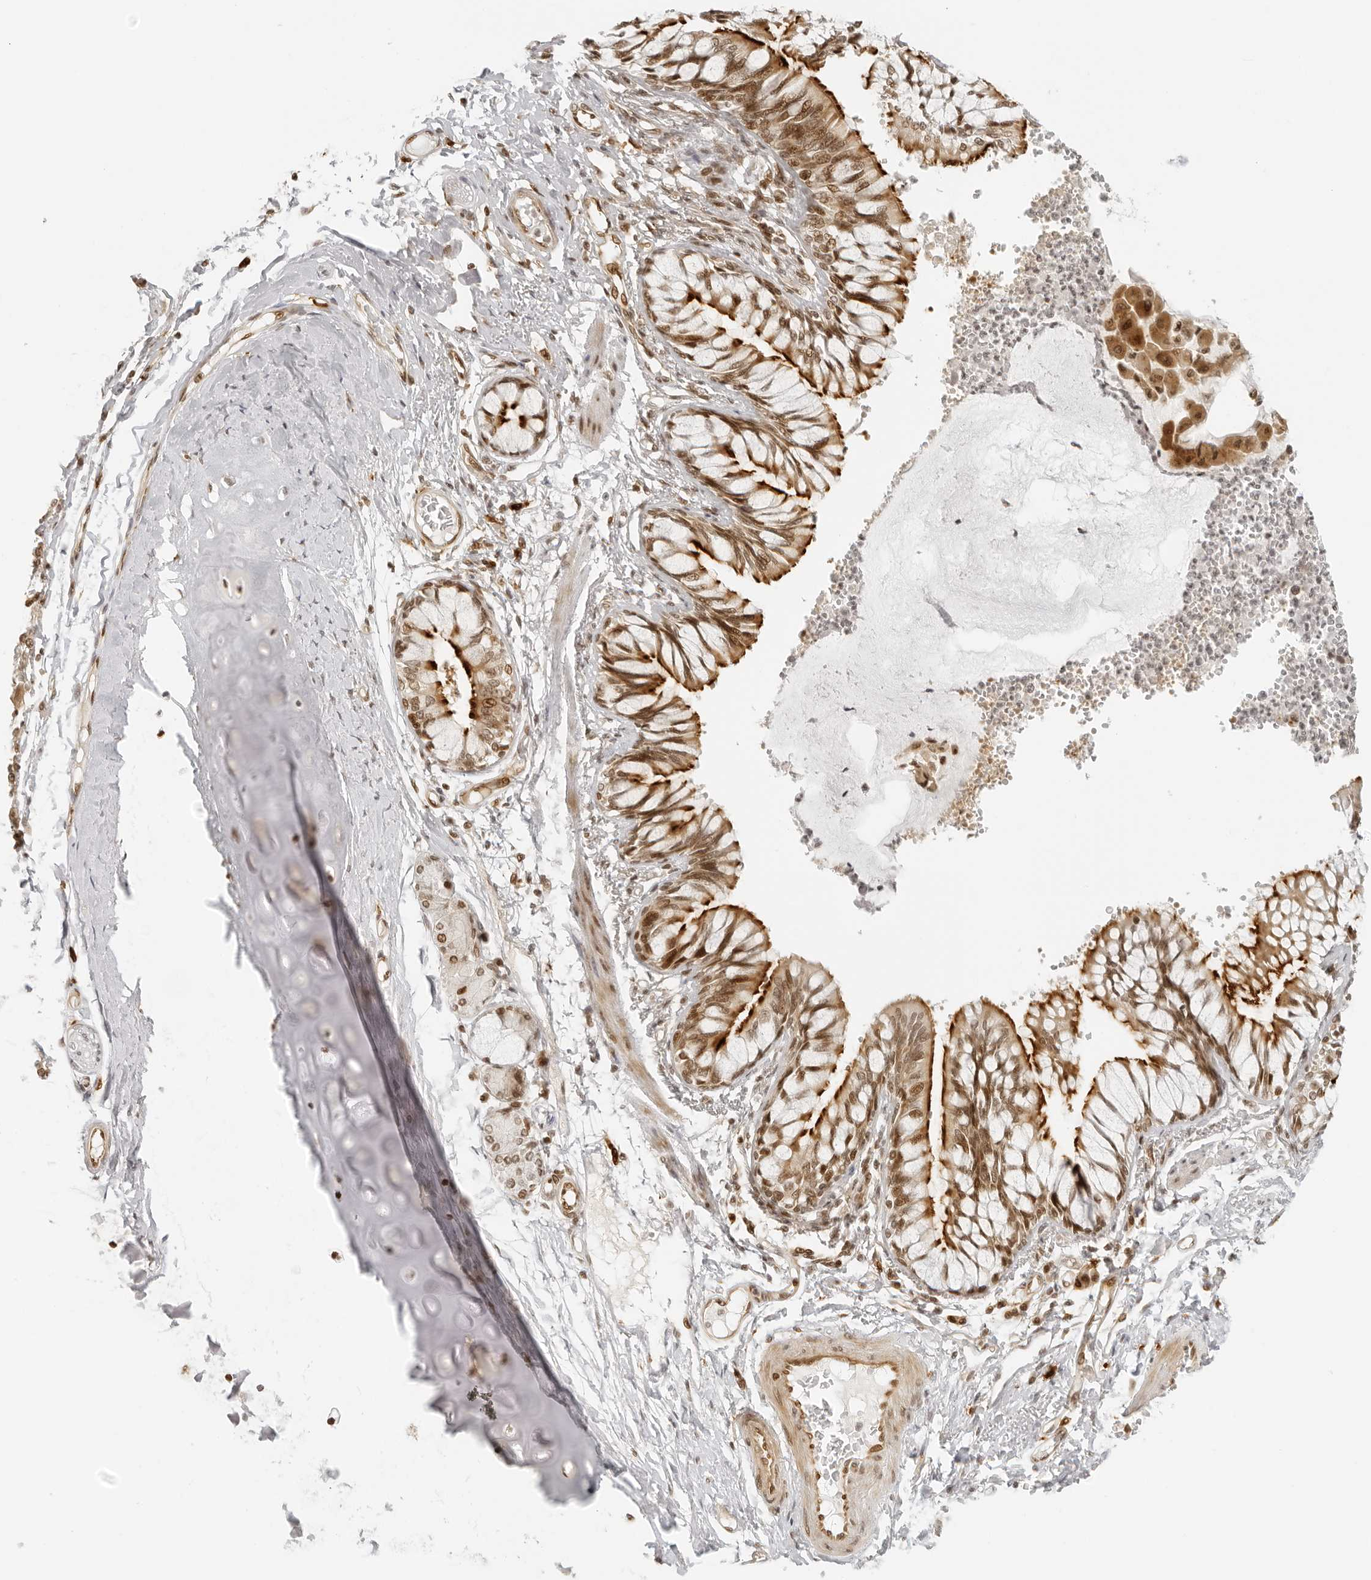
{"staining": {"intensity": "strong", "quantity": ">75%", "location": "cytoplasmic/membranous,nuclear"}, "tissue": "bronchus", "cell_type": "Respiratory epithelial cells", "image_type": "normal", "snomed": [{"axis": "morphology", "description": "Normal tissue, NOS"}, {"axis": "topography", "description": "Cartilage tissue"}, {"axis": "topography", "description": "Bronchus"}, {"axis": "topography", "description": "Lung"}], "caption": "Protein staining demonstrates strong cytoplasmic/membranous,nuclear positivity in approximately >75% of respiratory epithelial cells in unremarkable bronchus.", "gene": "ZNF407", "patient": {"sex": "female", "age": 49}}